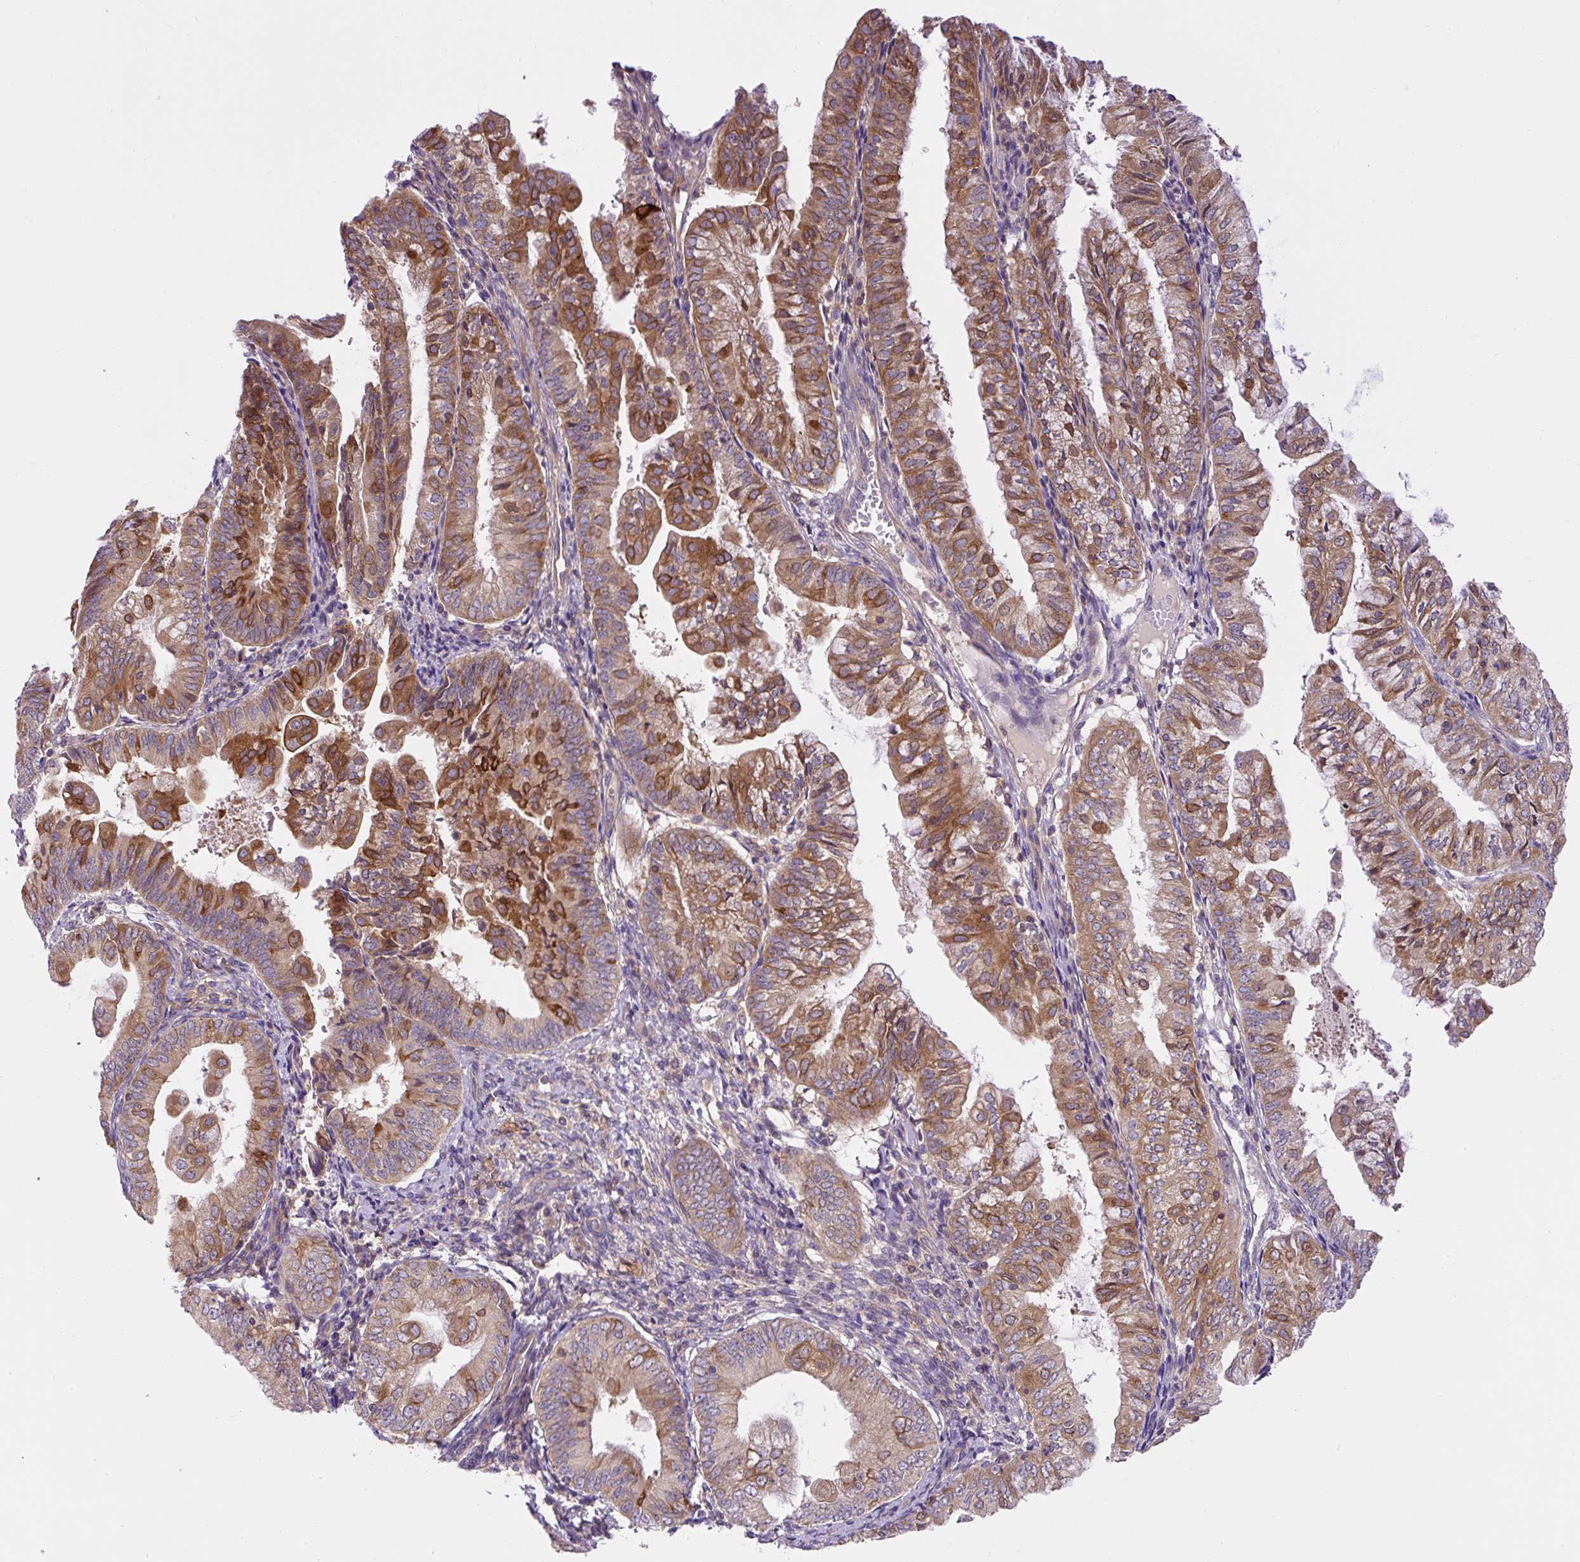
{"staining": {"intensity": "moderate", "quantity": ">75%", "location": "cytoplasmic/membranous"}, "tissue": "endometrial cancer", "cell_type": "Tumor cells", "image_type": "cancer", "snomed": [{"axis": "morphology", "description": "Adenocarcinoma, NOS"}, {"axis": "topography", "description": "Endometrium"}], "caption": "An immunohistochemistry (IHC) image of neoplastic tissue is shown. Protein staining in brown shows moderate cytoplasmic/membranous positivity in endometrial adenocarcinoma within tumor cells.", "gene": "CCDC28A", "patient": {"sex": "female", "age": 55}}